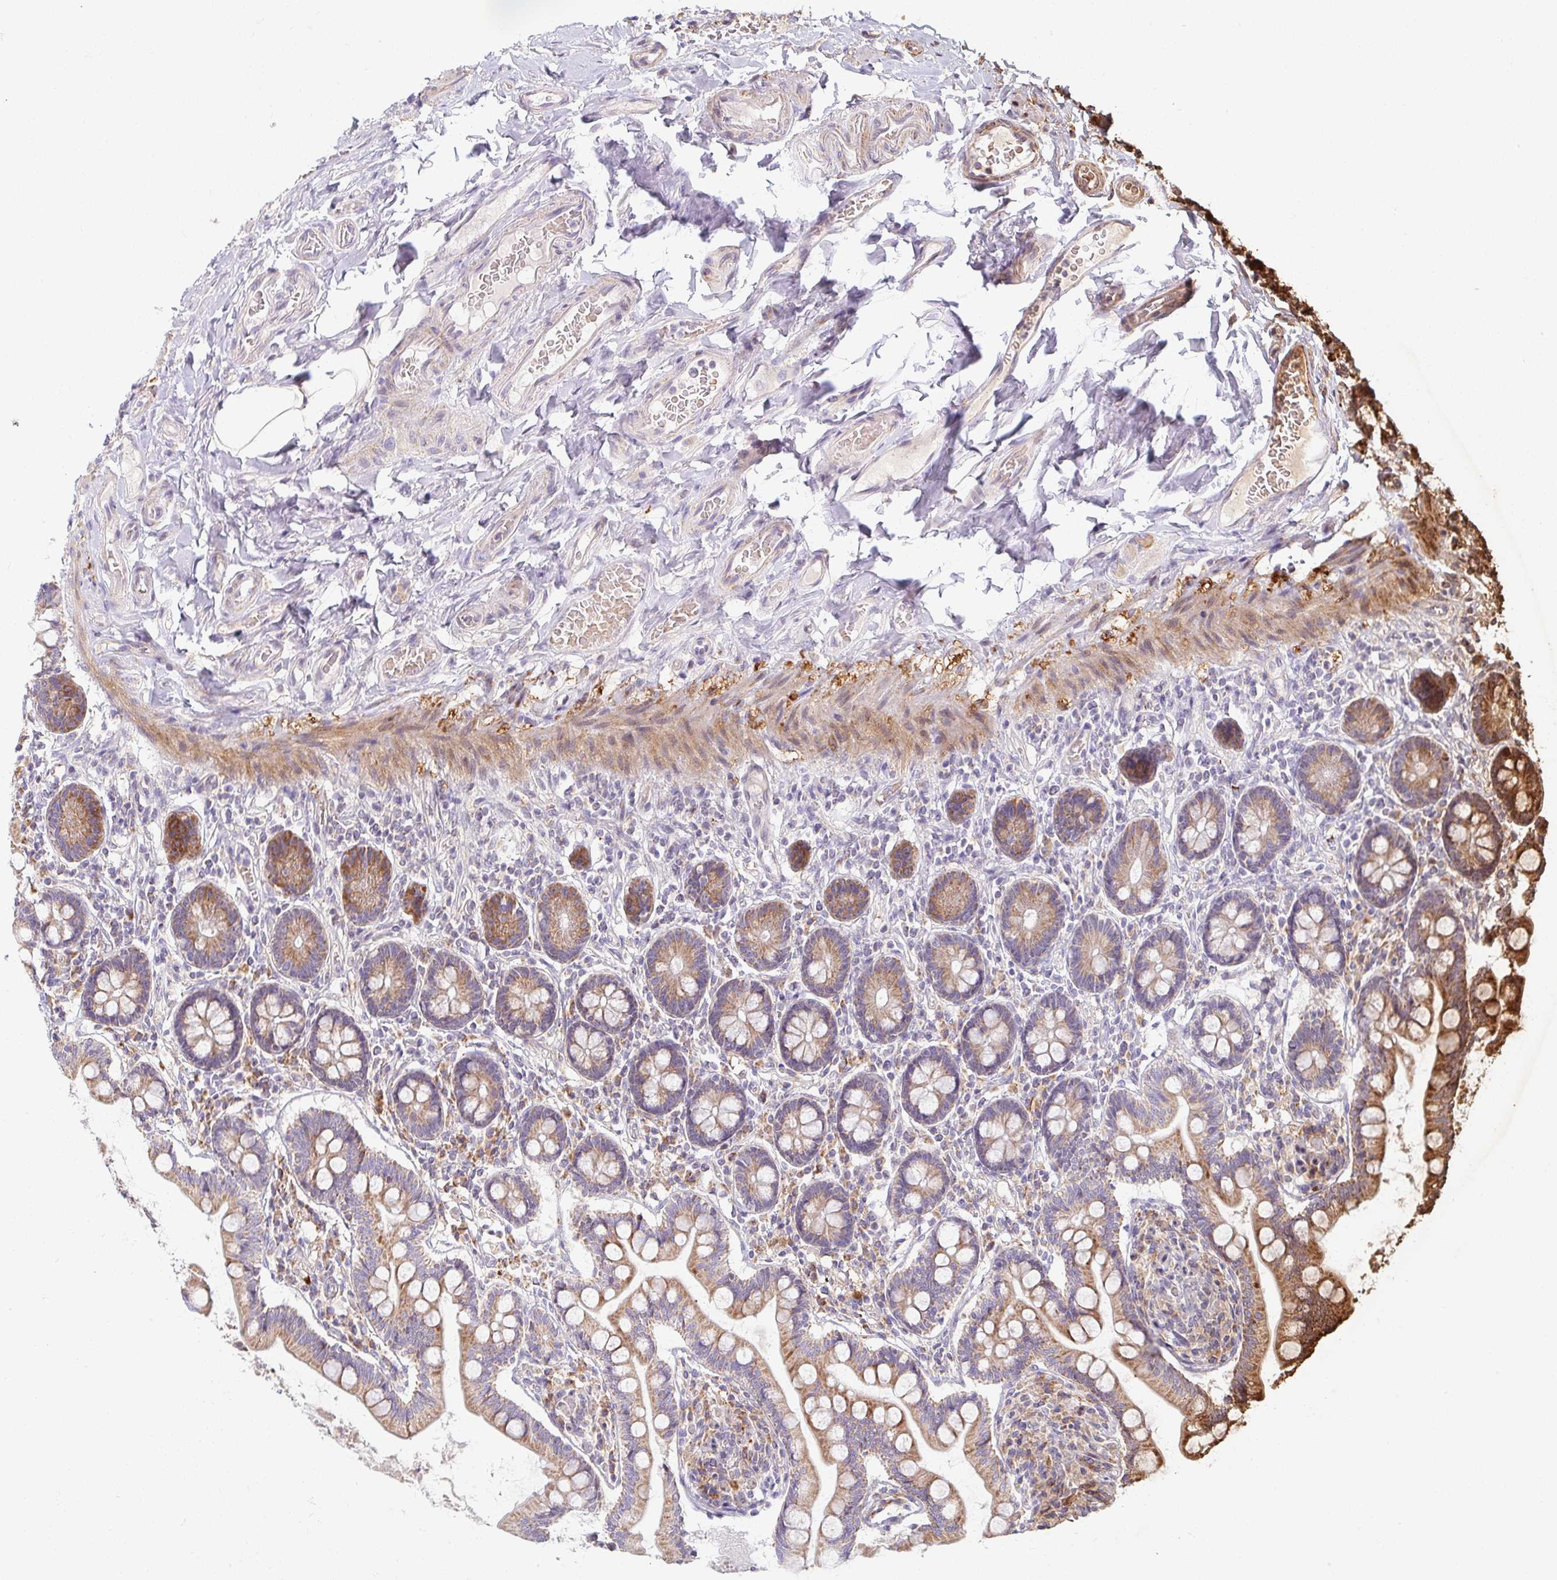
{"staining": {"intensity": "moderate", "quantity": ">75%", "location": "cytoplasmic/membranous"}, "tissue": "small intestine", "cell_type": "Glandular cells", "image_type": "normal", "snomed": [{"axis": "morphology", "description": "Normal tissue, NOS"}, {"axis": "topography", "description": "Small intestine"}], "caption": "Moderate cytoplasmic/membranous protein staining is present in approximately >75% of glandular cells in small intestine.", "gene": "SKP2", "patient": {"sex": "female", "age": 64}}